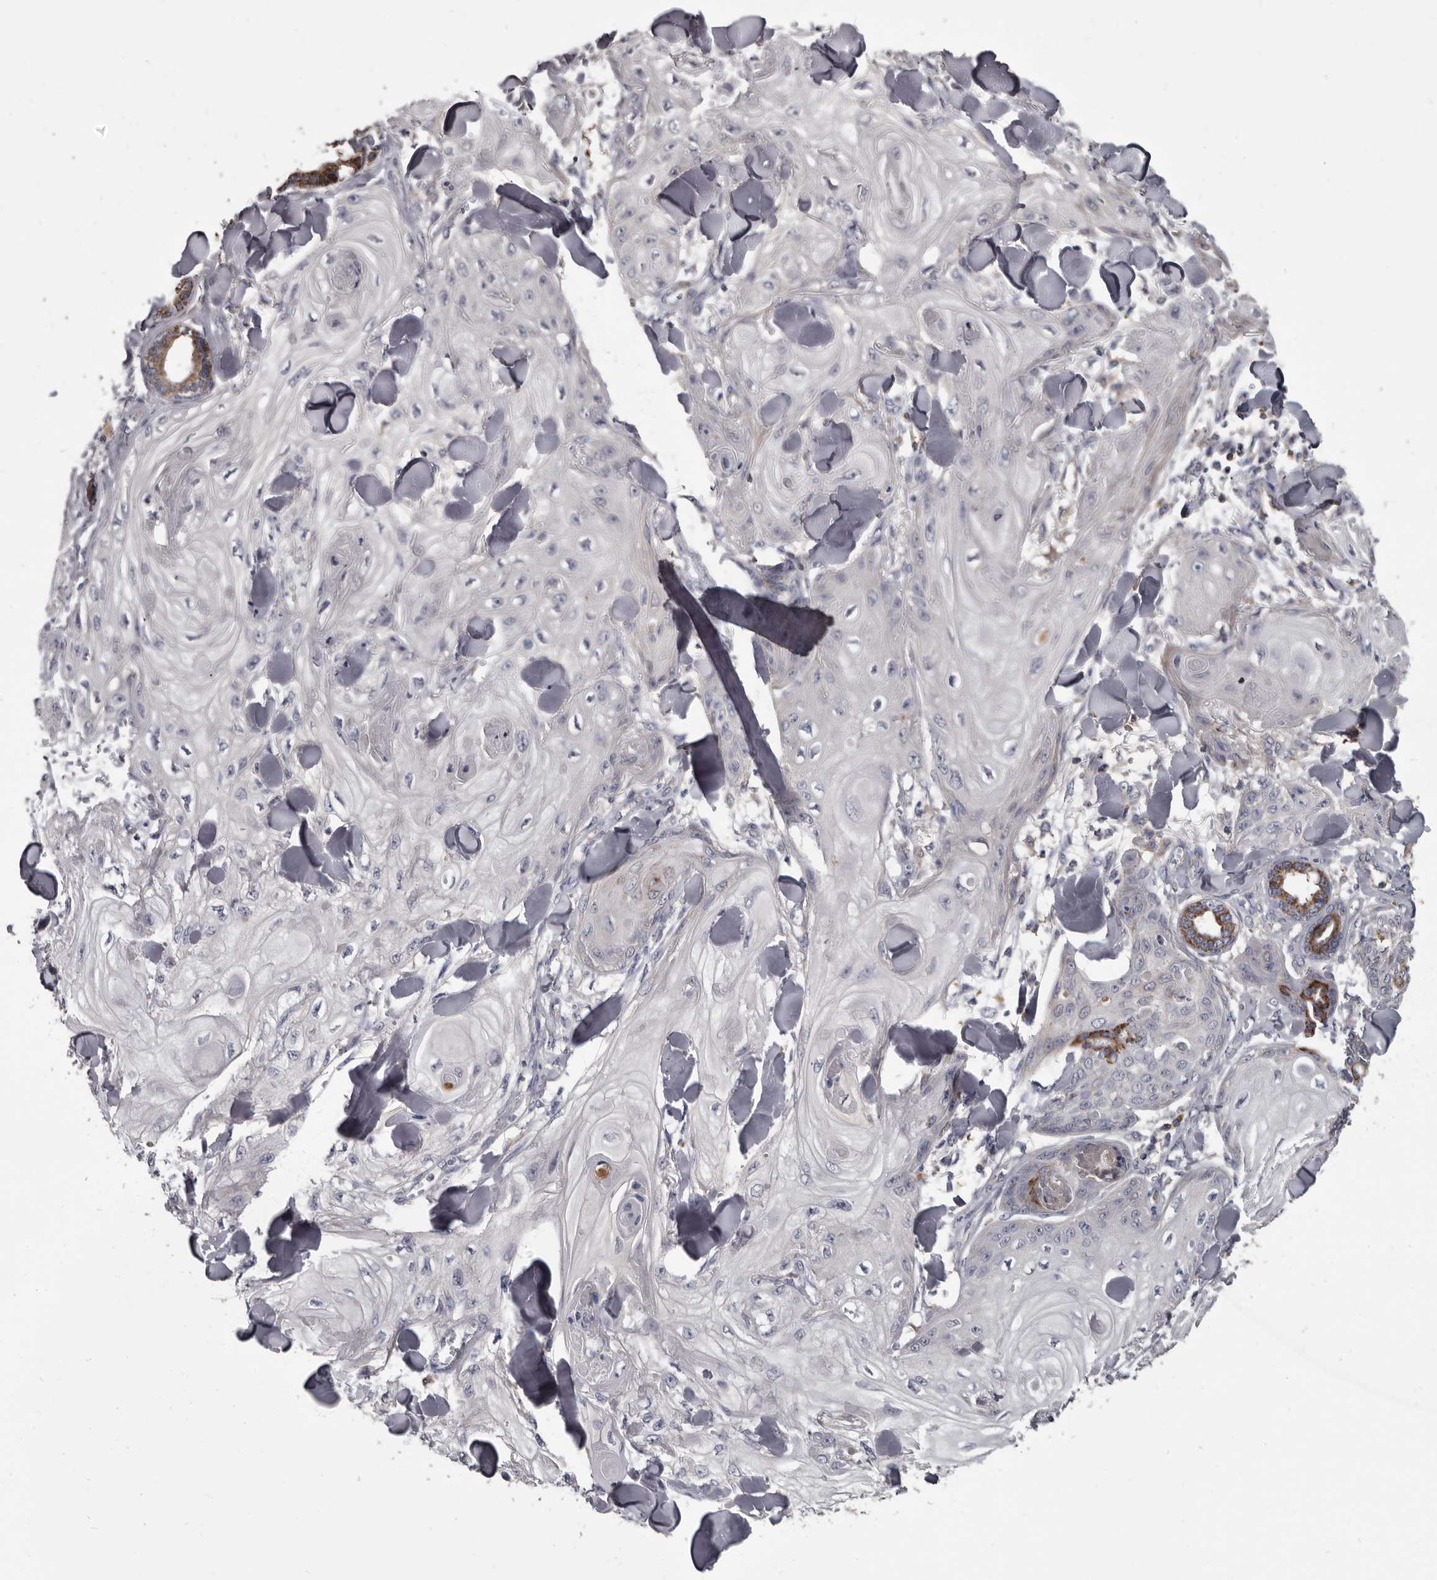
{"staining": {"intensity": "negative", "quantity": "none", "location": "none"}, "tissue": "skin cancer", "cell_type": "Tumor cells", "image_type": "cancer", "snomed": [{"axis": "morphology", "description": "Squamous cell carcinoma, NOS"}, {"axis": "topography", "description": "Skin"}], "caption": "High power microscopy histopathology image of an IHC photomicrograph of squamous cell carcinoma (skin), revealing no significant staining in tumor cells.", "gene": "ALDH5A1", "patient": {"sex": "male", "age": 74}}